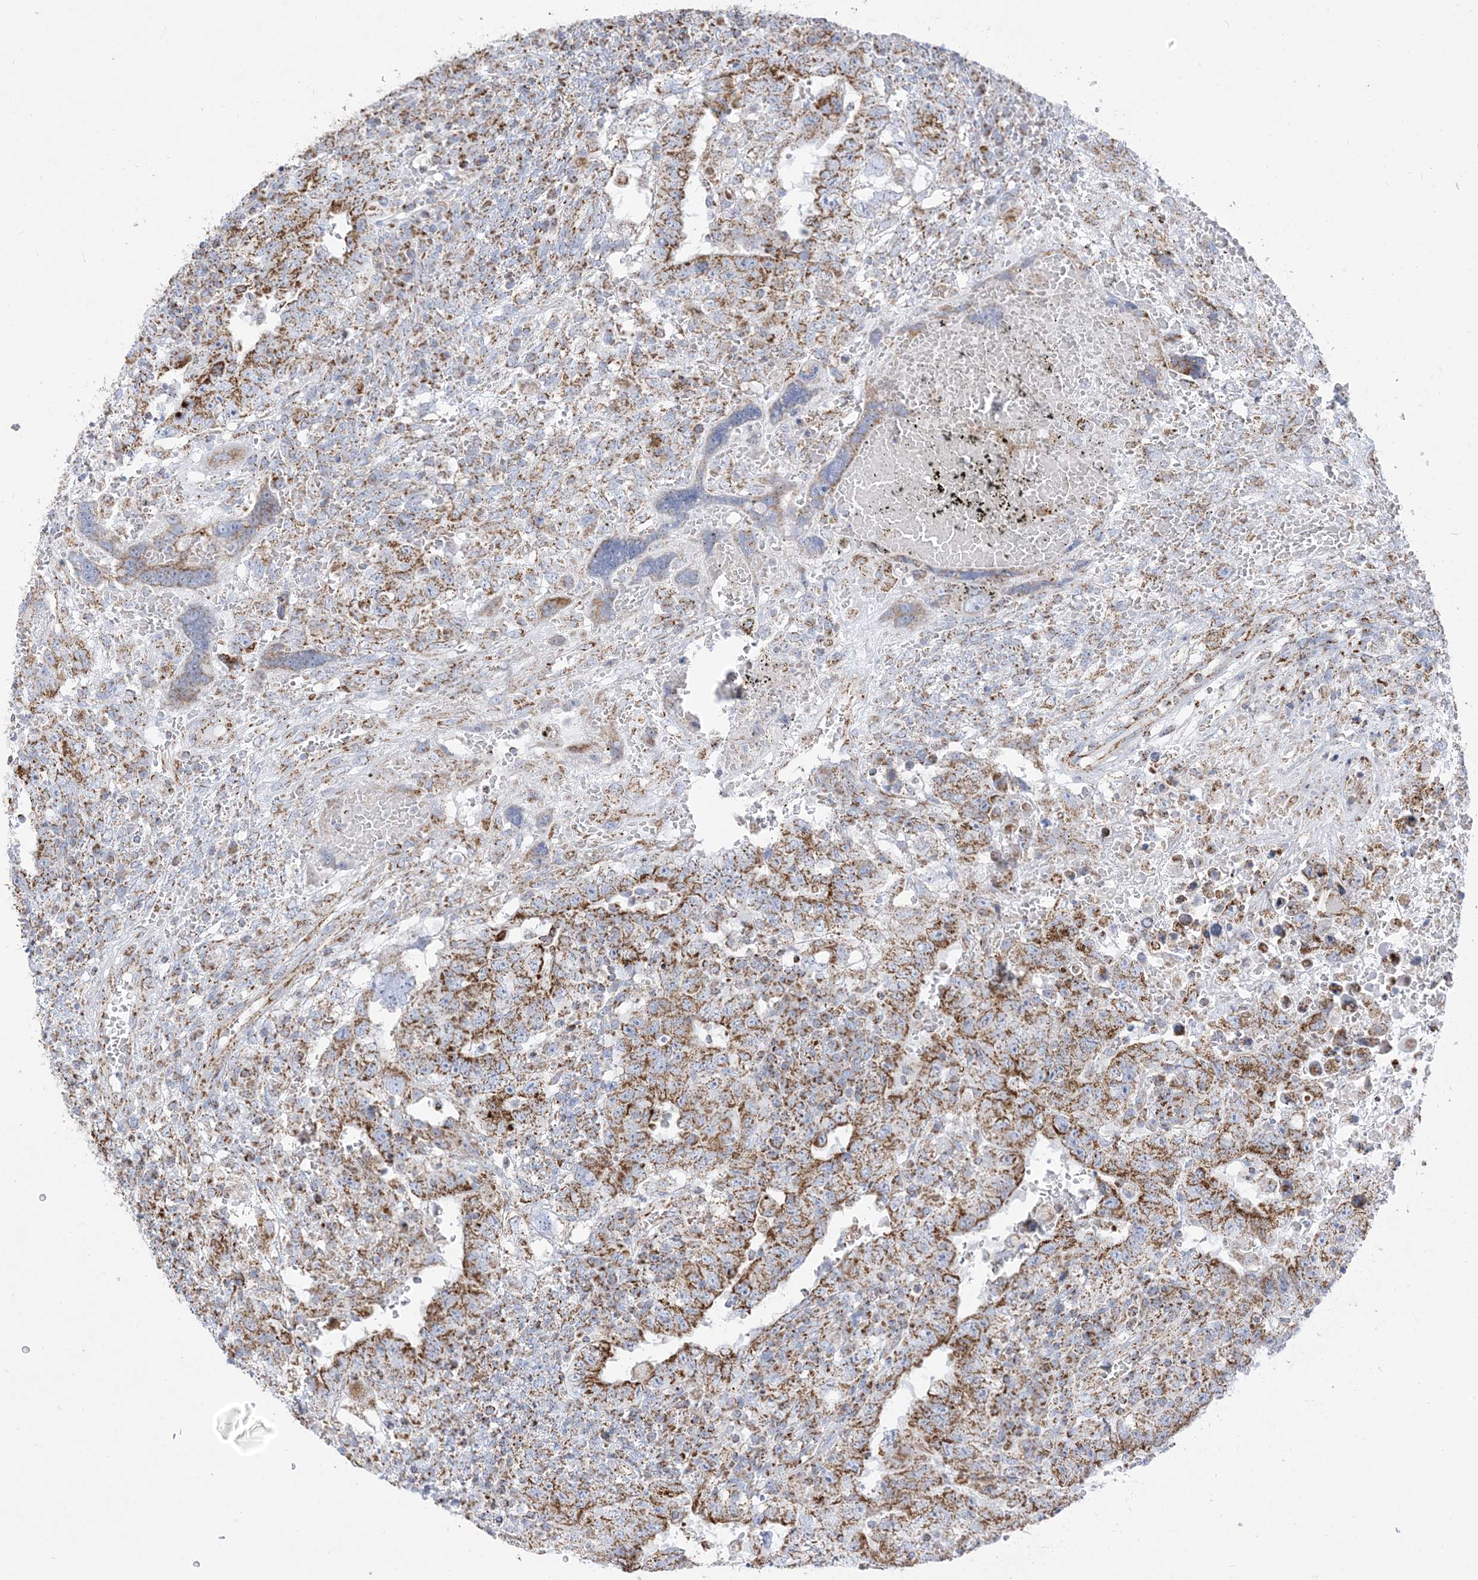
{"staining": {"intensity": "moderate", "quantity": ">75%", "location": "cytoplasmic/membranous"}, "tissue": "testis cancer", "cell_type": "Tumor cells", "image_type": "cancer", "snomed": [{"axis": "morphology", "description": "Carcinoma, Embryonal, NOS"}, {"axis": "topography", "description": "Testis"}], "caption": "The photomicrograph shows a brown stain indicating the presence of a protein in the cytoplasmic/membranous of tumor cells in testis cancer.", "gene": "SAMM50", "patient": {"sex": "male", "age": 26}}